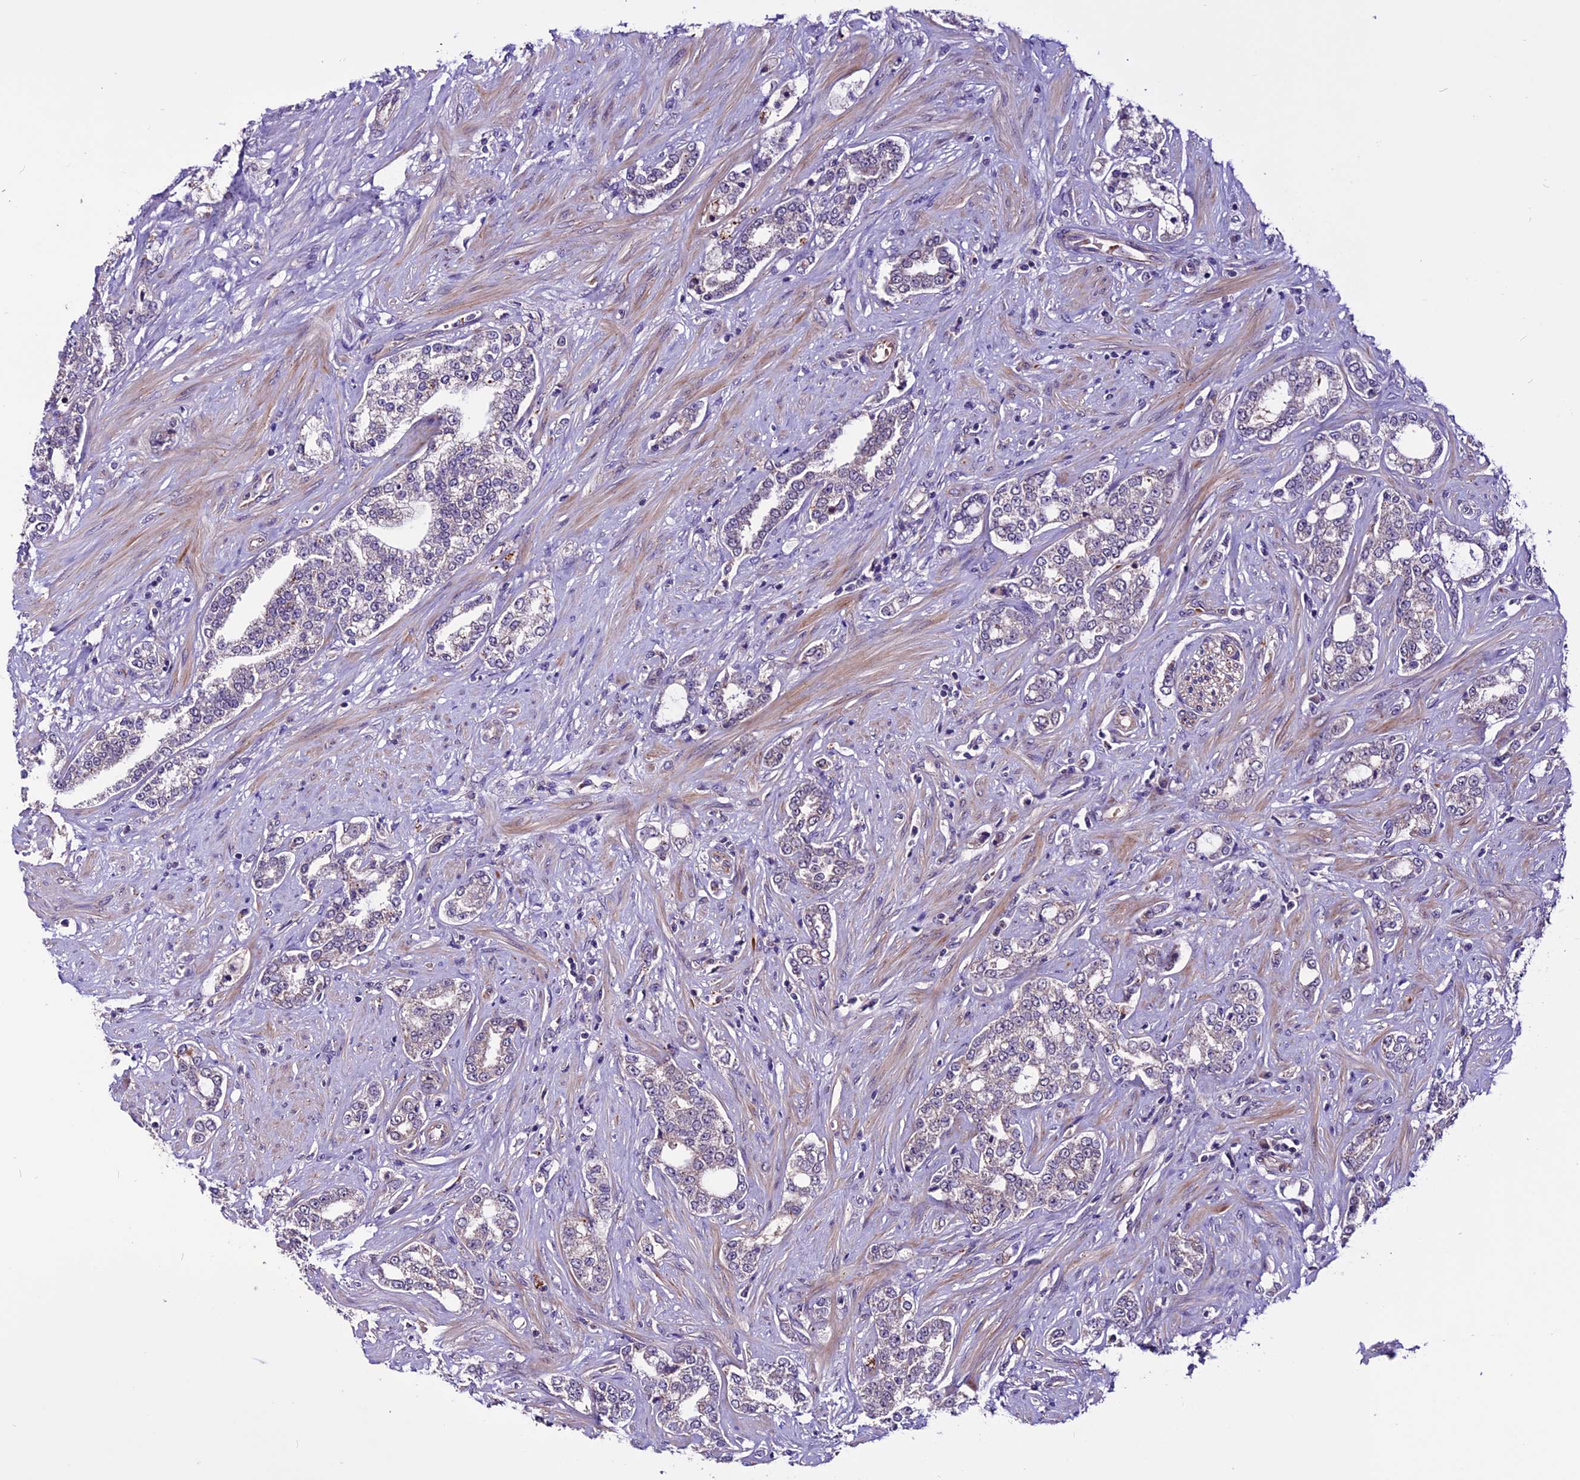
{"staining": {"intensity": "negative", "quantity": "none", "location": "none"}, "tissue": "prostate cancer", "cell_type": "Tumor cells", "image_type": "cancer", "snomed": [{"axis": "morphology", "description": "Adenocarcinoma, High grade"}, {"axis": "topography", "description": "Prostate"}], "caption": "A high-resolution histopathology image shows immunohistochemistry (IHC) staining of prostate adenocarcinoma (high-grade), which displays no significant positivity in tumor cells. The staining was performed using DAB (3,3'-diaminobenzidine) to visualize the protein expression in brown, while the nuclei were stained in blue with hematoxylin (Magnification: 20x).", "gene": "RINL", "patient": {"sex": "male", "age": 64}}